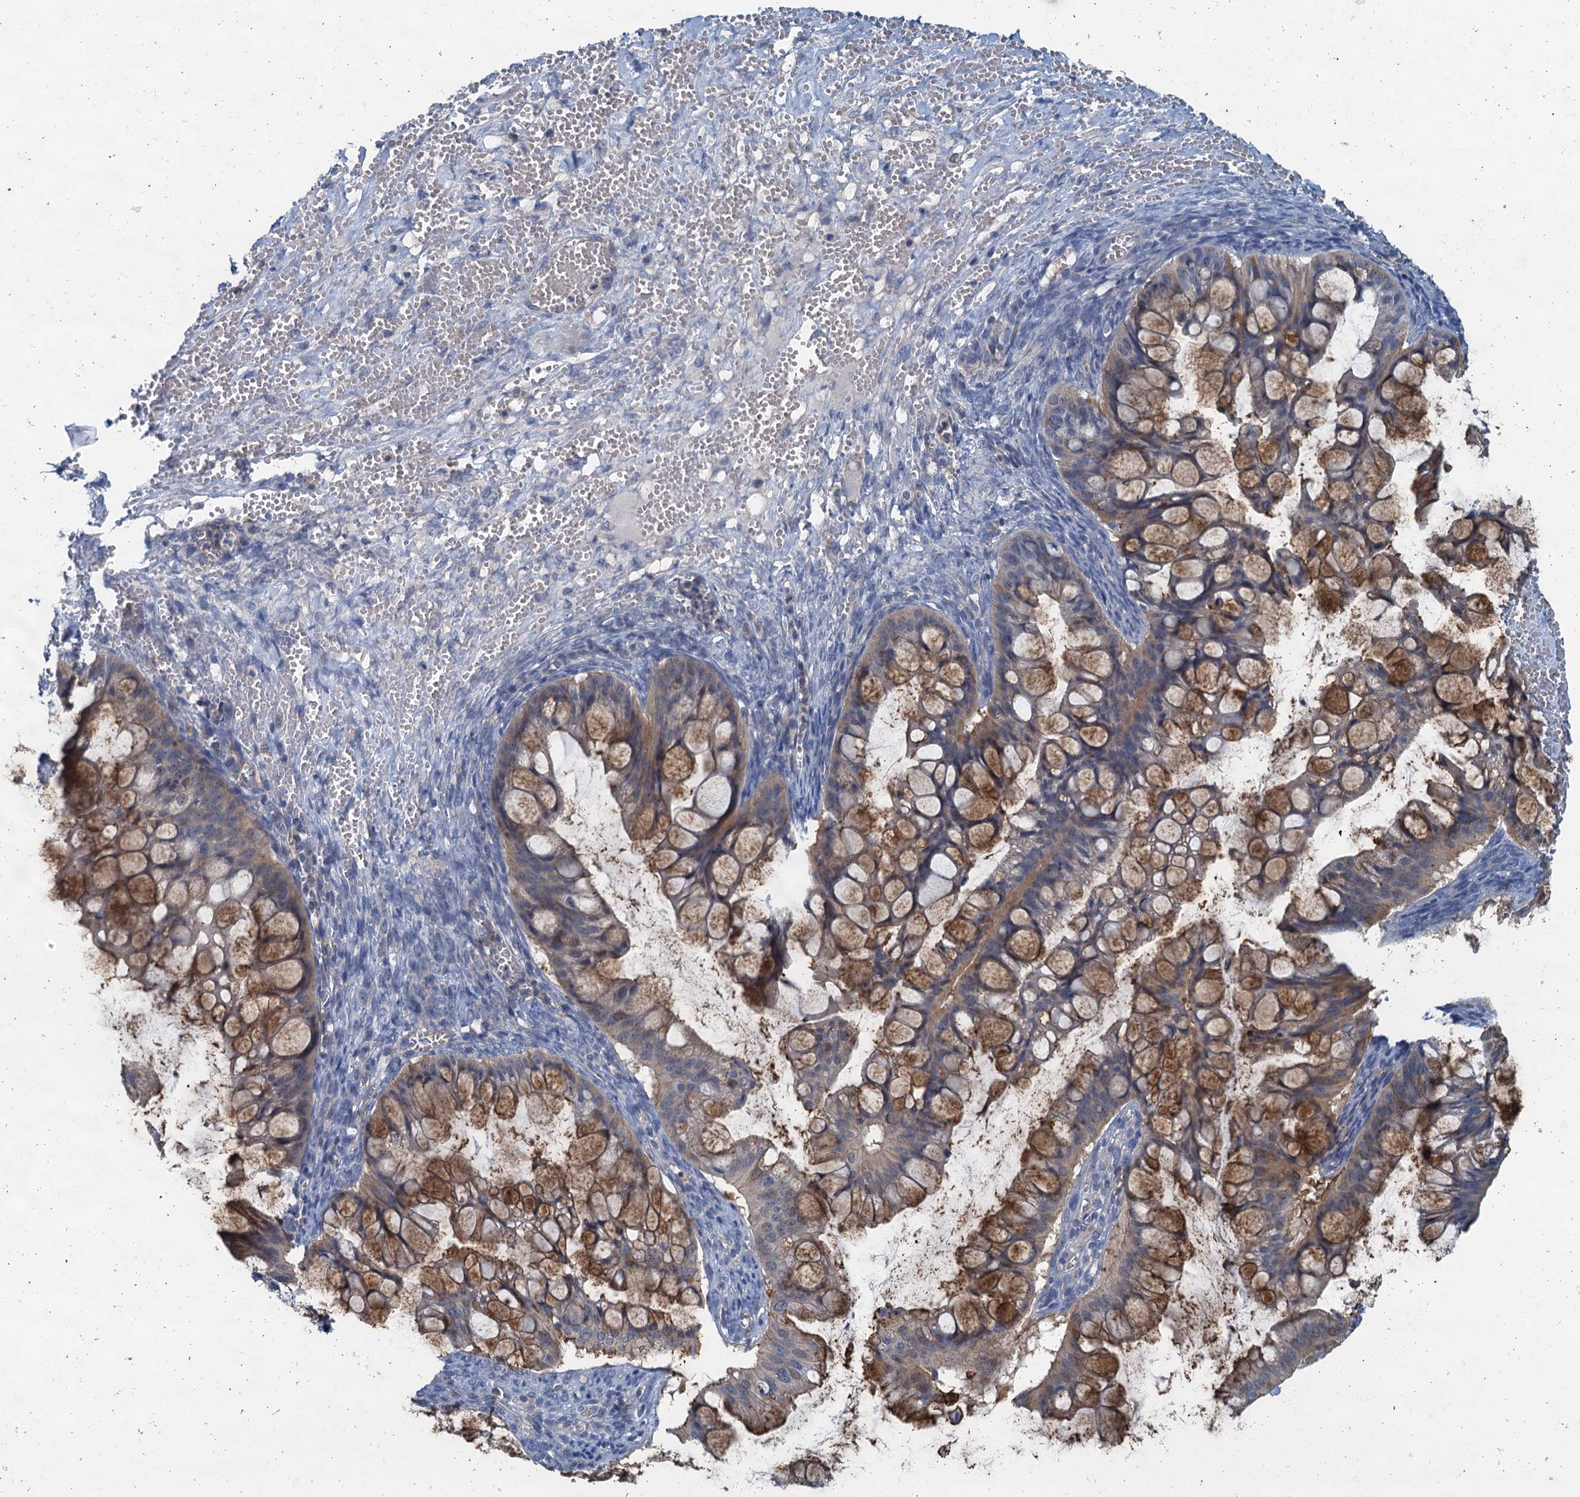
{"staining": {"intensity": "moderate", "quantity": "25%-75%", "location": "cytoplasmic/membranous"}, "tissue": "ovarian cancer", "cell_type": "Tumor cells", "image_type": "cancer", "snomed": [{"axis": "morphology", "description": "Cystadenocarcinoma, mucinous, NOS"}, {"axis": "topography", "description": "Ovary"}], "caption": "Ovarian cancer (mucinous cystadenocarcinoma) stained with a protein marker displays moderate staining in tumor cells.", "gene": "THAP10", "patient": {"sex": "female", "age": 73}}